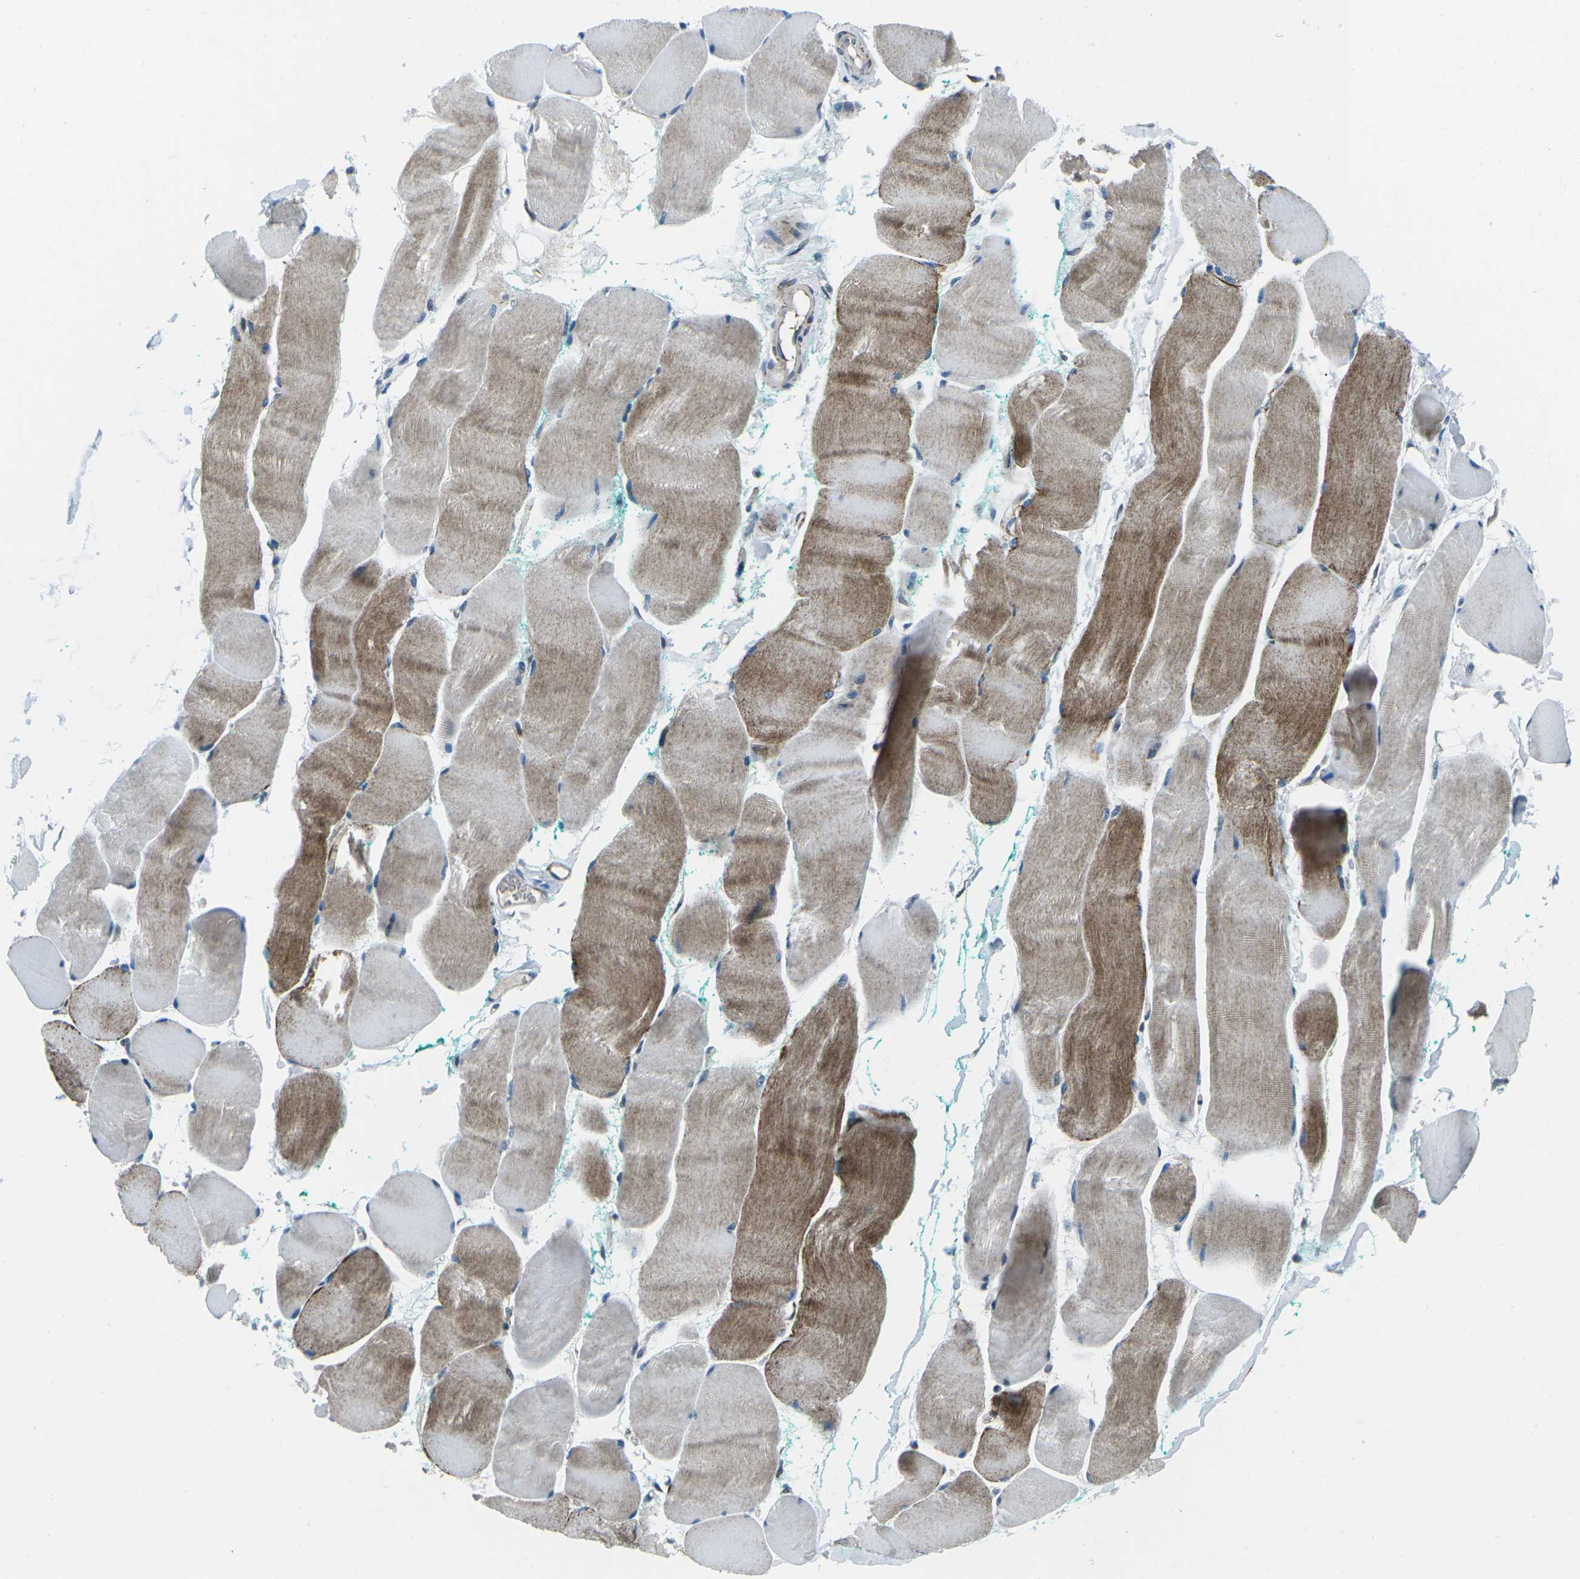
{"staining": {"intensity": "strong", "quantity": "25%-75%", "location": "cytoplasmic/membranous"}, "tissue": "skeletal muscle", "cell_type": "Myocytes", "image_type": "normal", "snomed": [{"axis": "morphology", "description": "Normal tissue, NOS"}, {"axis": "morphology", "description": "Squamous cell carcinoma, NOS"}, {"axis": "topography", "description": "Skeletal muscle"}], "caption": "DAB immunohistochemical staining of normal skeletal muscle shows strong cytoplasmic/membranous protein expression in about 25%-75% of myocytes.", "gene": "RFESD", "patient": {"sex": "male", "age": 51}}